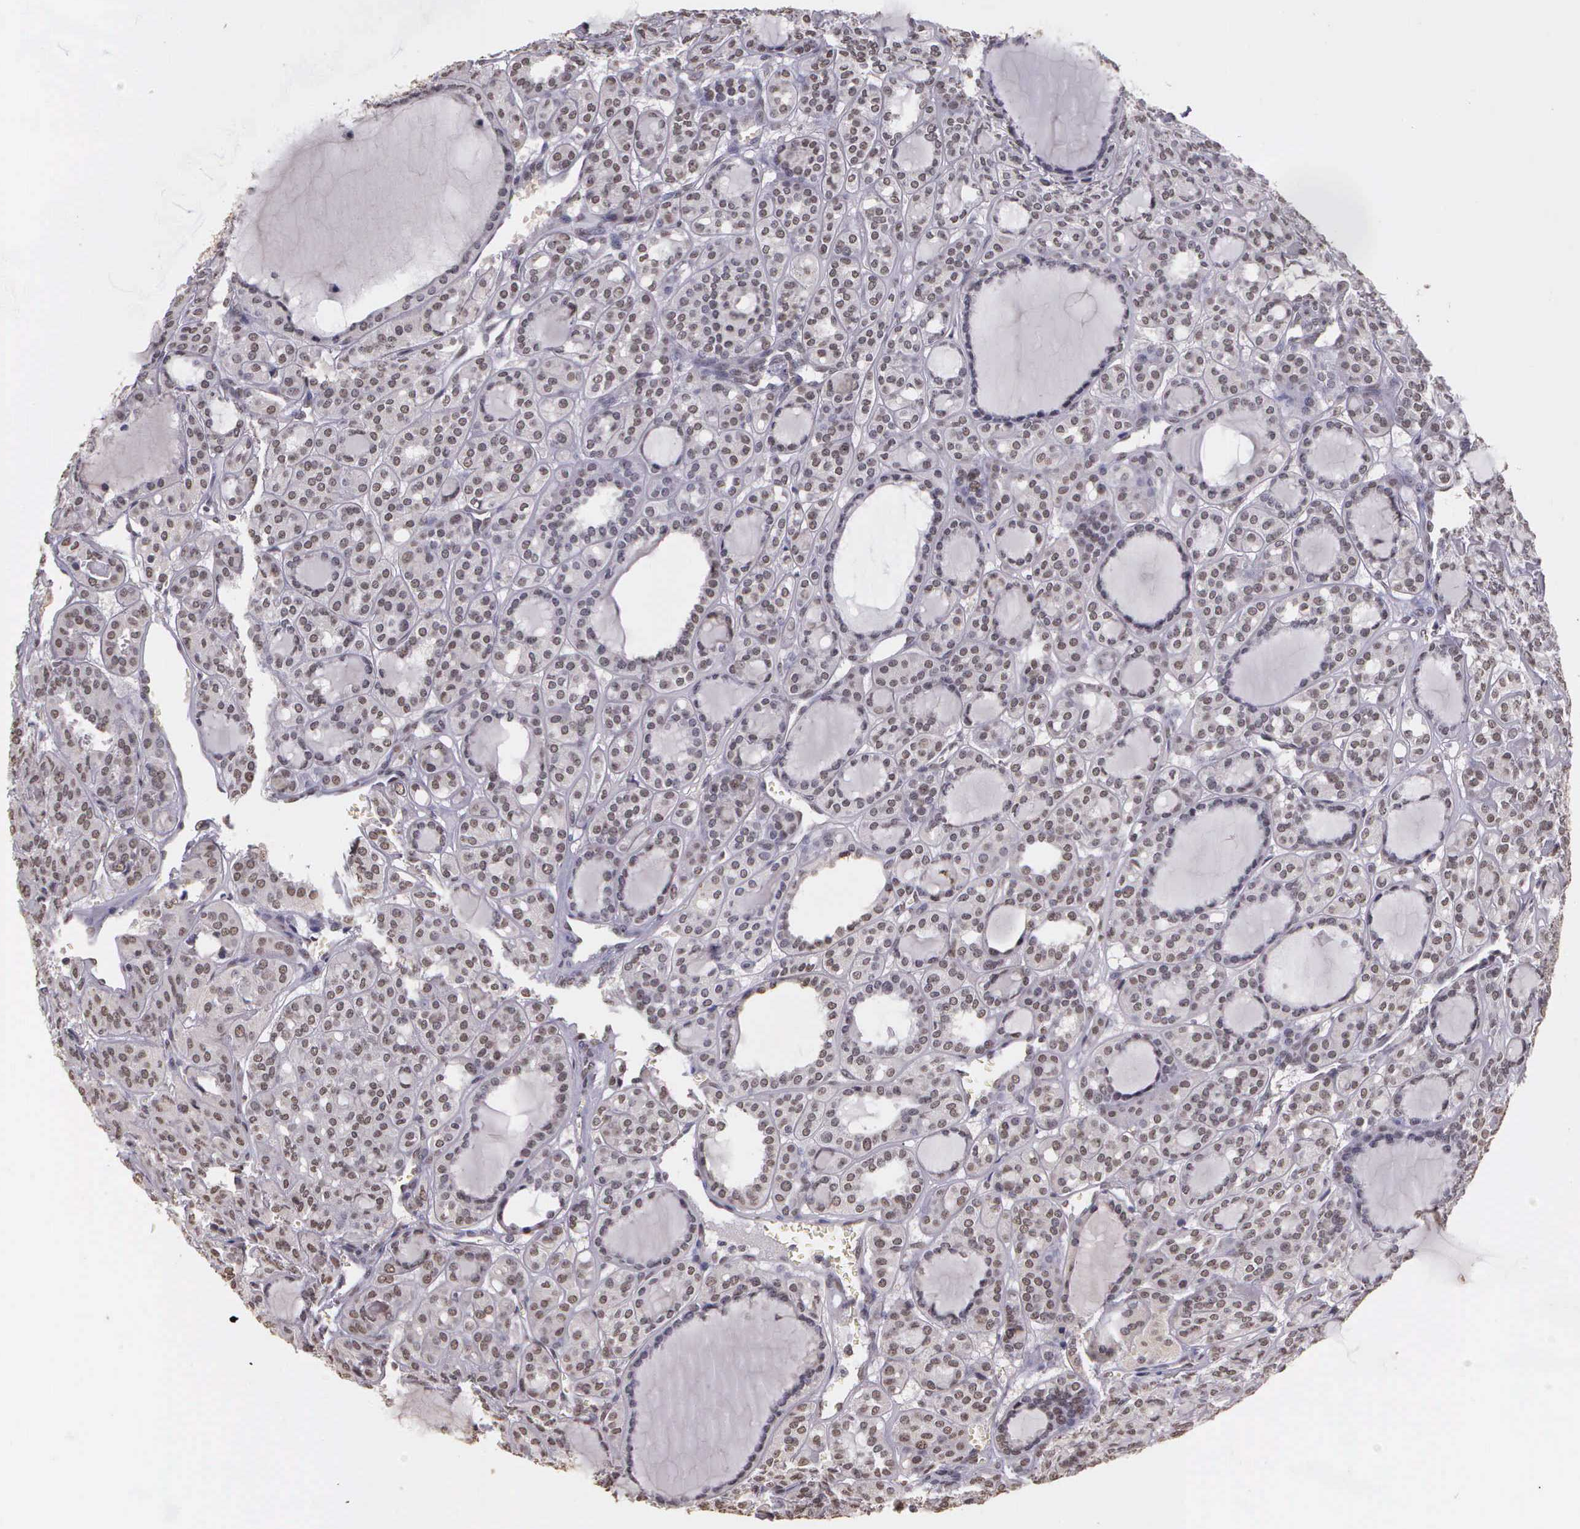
{"staining": {"intensity": "negative", "quantity": "none", "location": "none"}, "tissue": "thyroid cancer", "cell_type": "Tumor cells", "image_type": "cancer", "snomed": [{"axis": "morphology", "description": "Follicular adenoma carcinoma, NOS"}, {"axis": "topography", "description": "Thyroid gland"}], "caption": "The histopathology image shows no significant positivity in tumor cells of follicular adenoma carcinoma (thyroid).", "gene": "ARMCX5", "patient": {"sex": "female", "age": 71}}